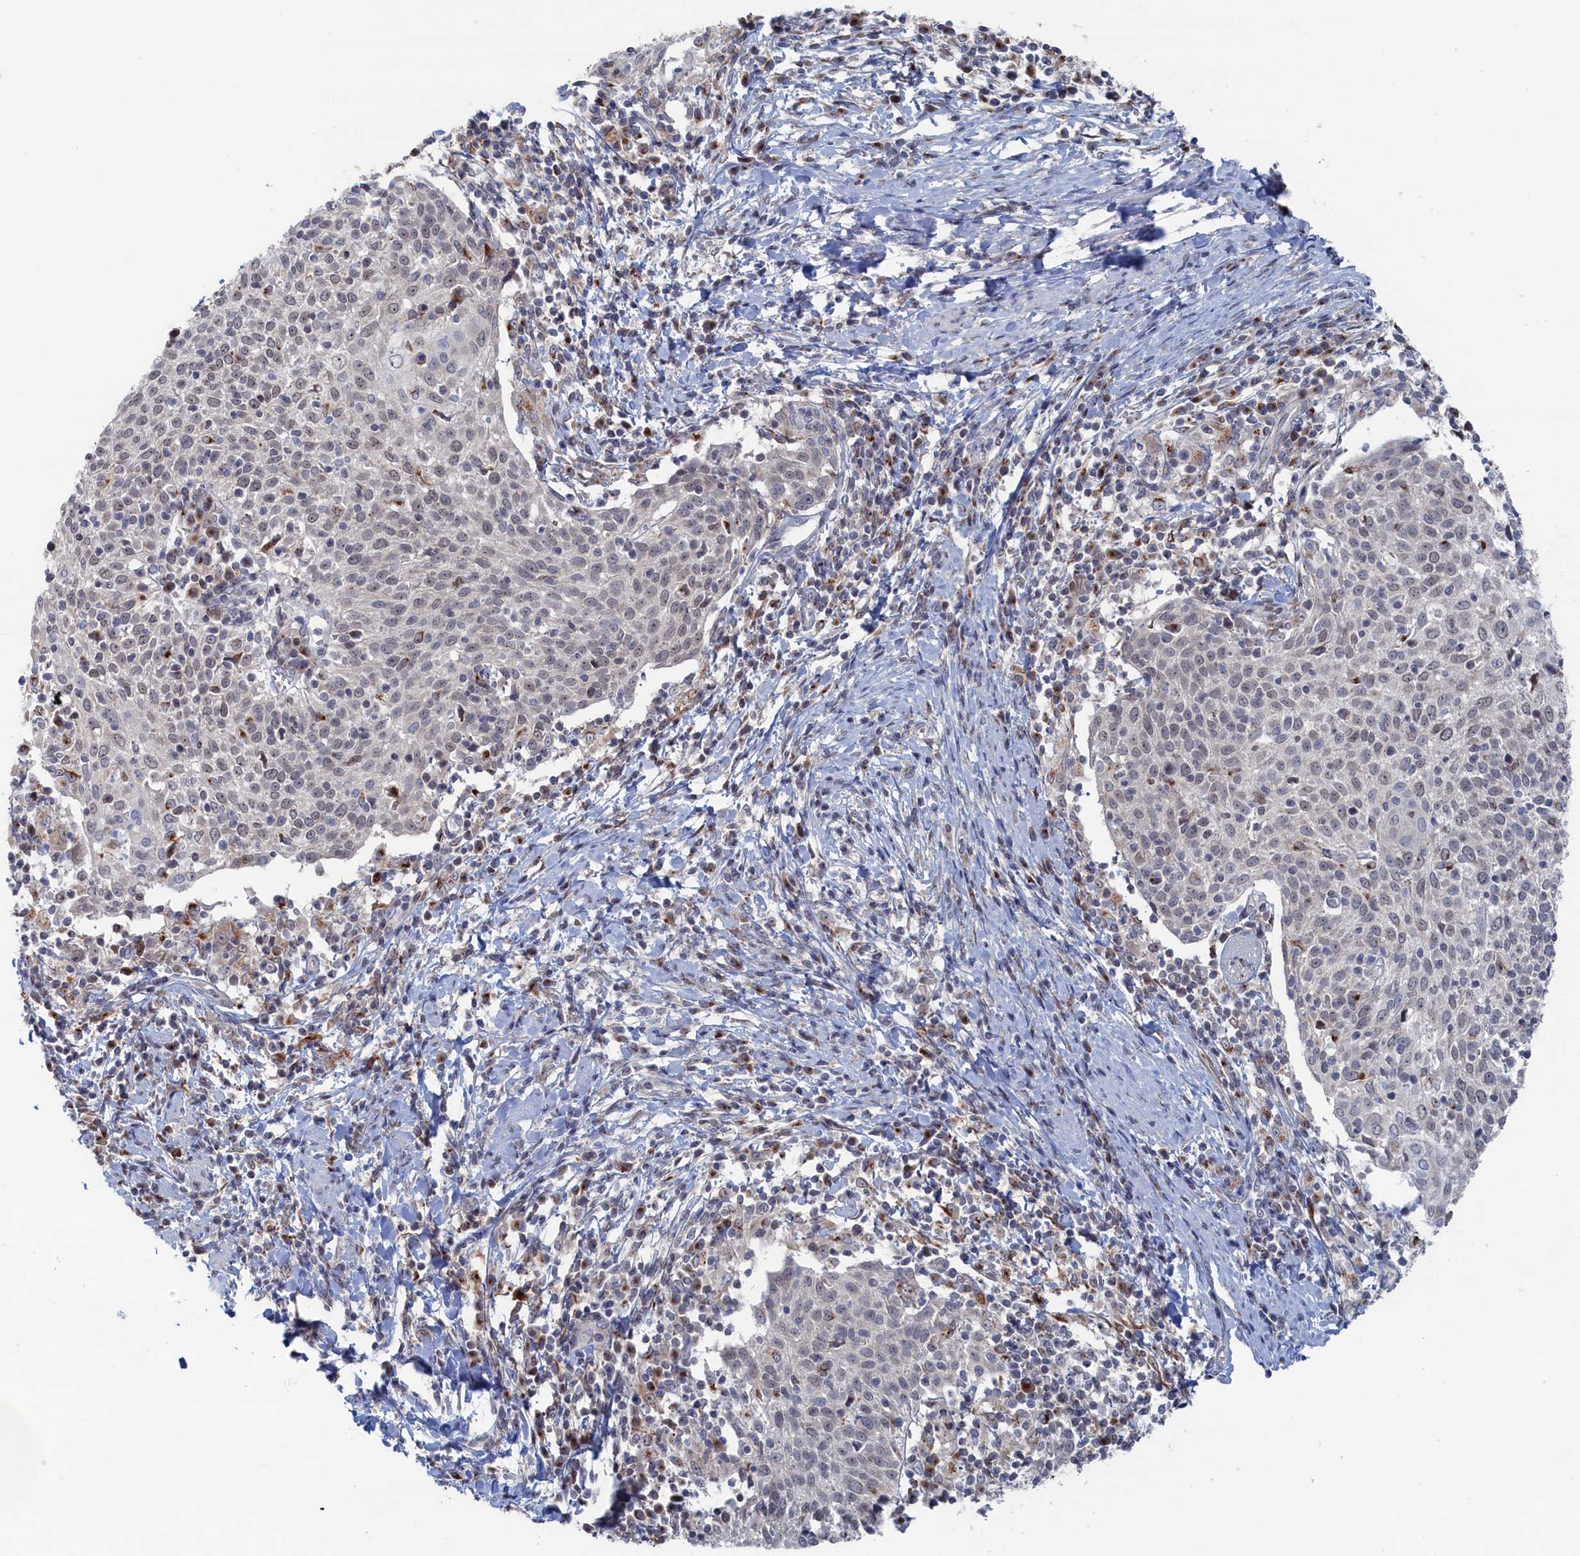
{"staining": {"intensity": "negative", "quantity": "none", "location": "none"}, "tissue": "cervical cancer", "cell_type": "Tumor cells", "image_type": "cancer", "snomed": [{"axis": "morphology", "description": "Squamous cell carcinoma, NOS"}, {"axis": "topography", "description": "Cervix"}], "caption": "This is an immunohistochemistry photomicrograph of human cervical cancer. There is no positivity in tumor cells.", "gene": "IRX1", "patient": {"sex": "female", "age": 52}}